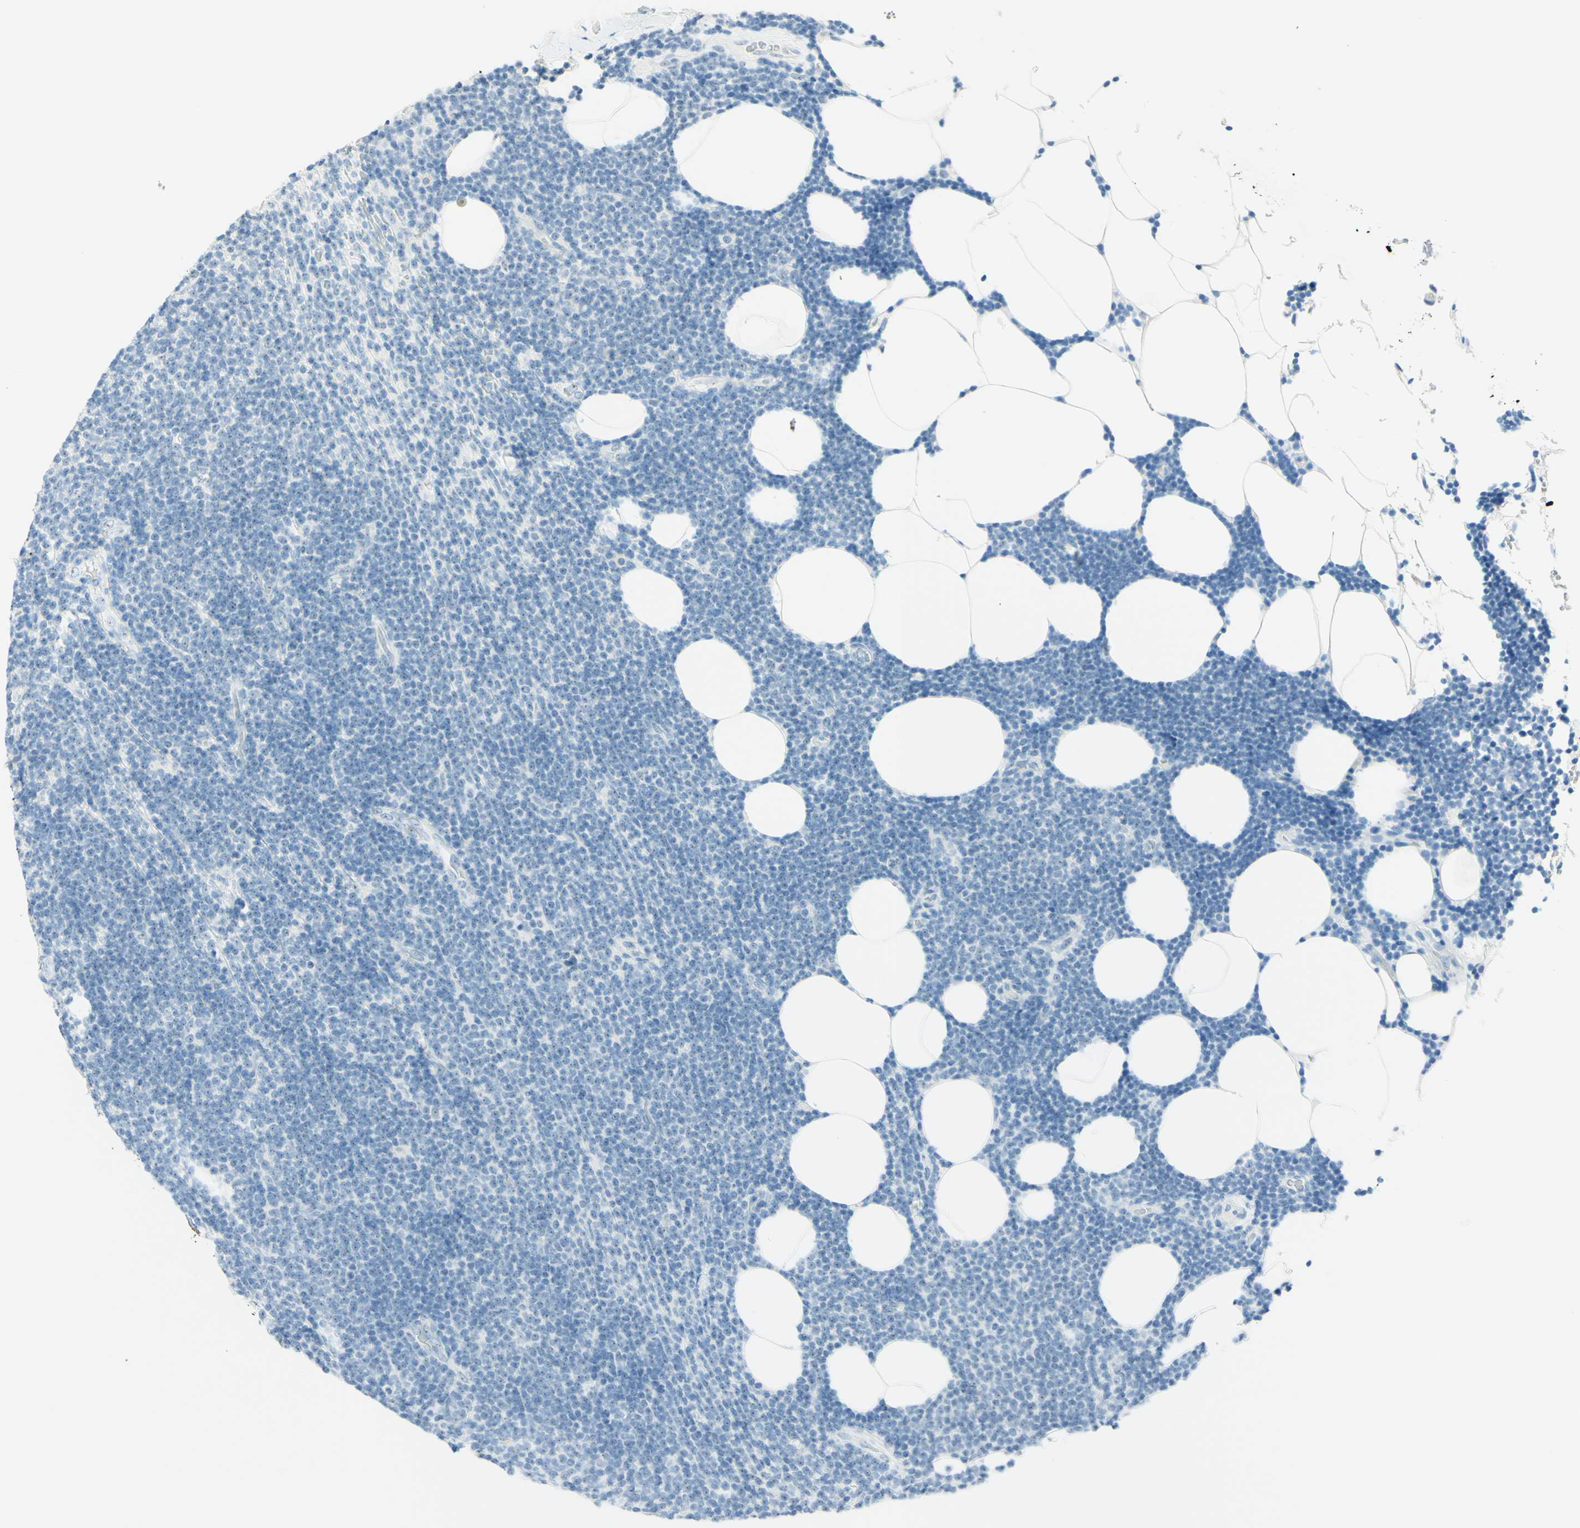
{"staining": {"intensity": "negative", "quantity": "none", "location": "none"}, "tissue": "lymphoma", "cell_type": "Tumor cells", "image_type": "cancer", "snomed": [{"axis": "morphology", "description": "Malignant lymphoma, non-Hodgkin's type, Low grade"}, {"axis": "topography", "description": "Lymph node"}], "caption": "The histopathology image demonstrates no significant expression in tumor cells of malignant lymphoma, non-Hodgkin's type (low-grade).", "gene": "FMR1NB", "patient": {"sex": "male", "age": 66}}